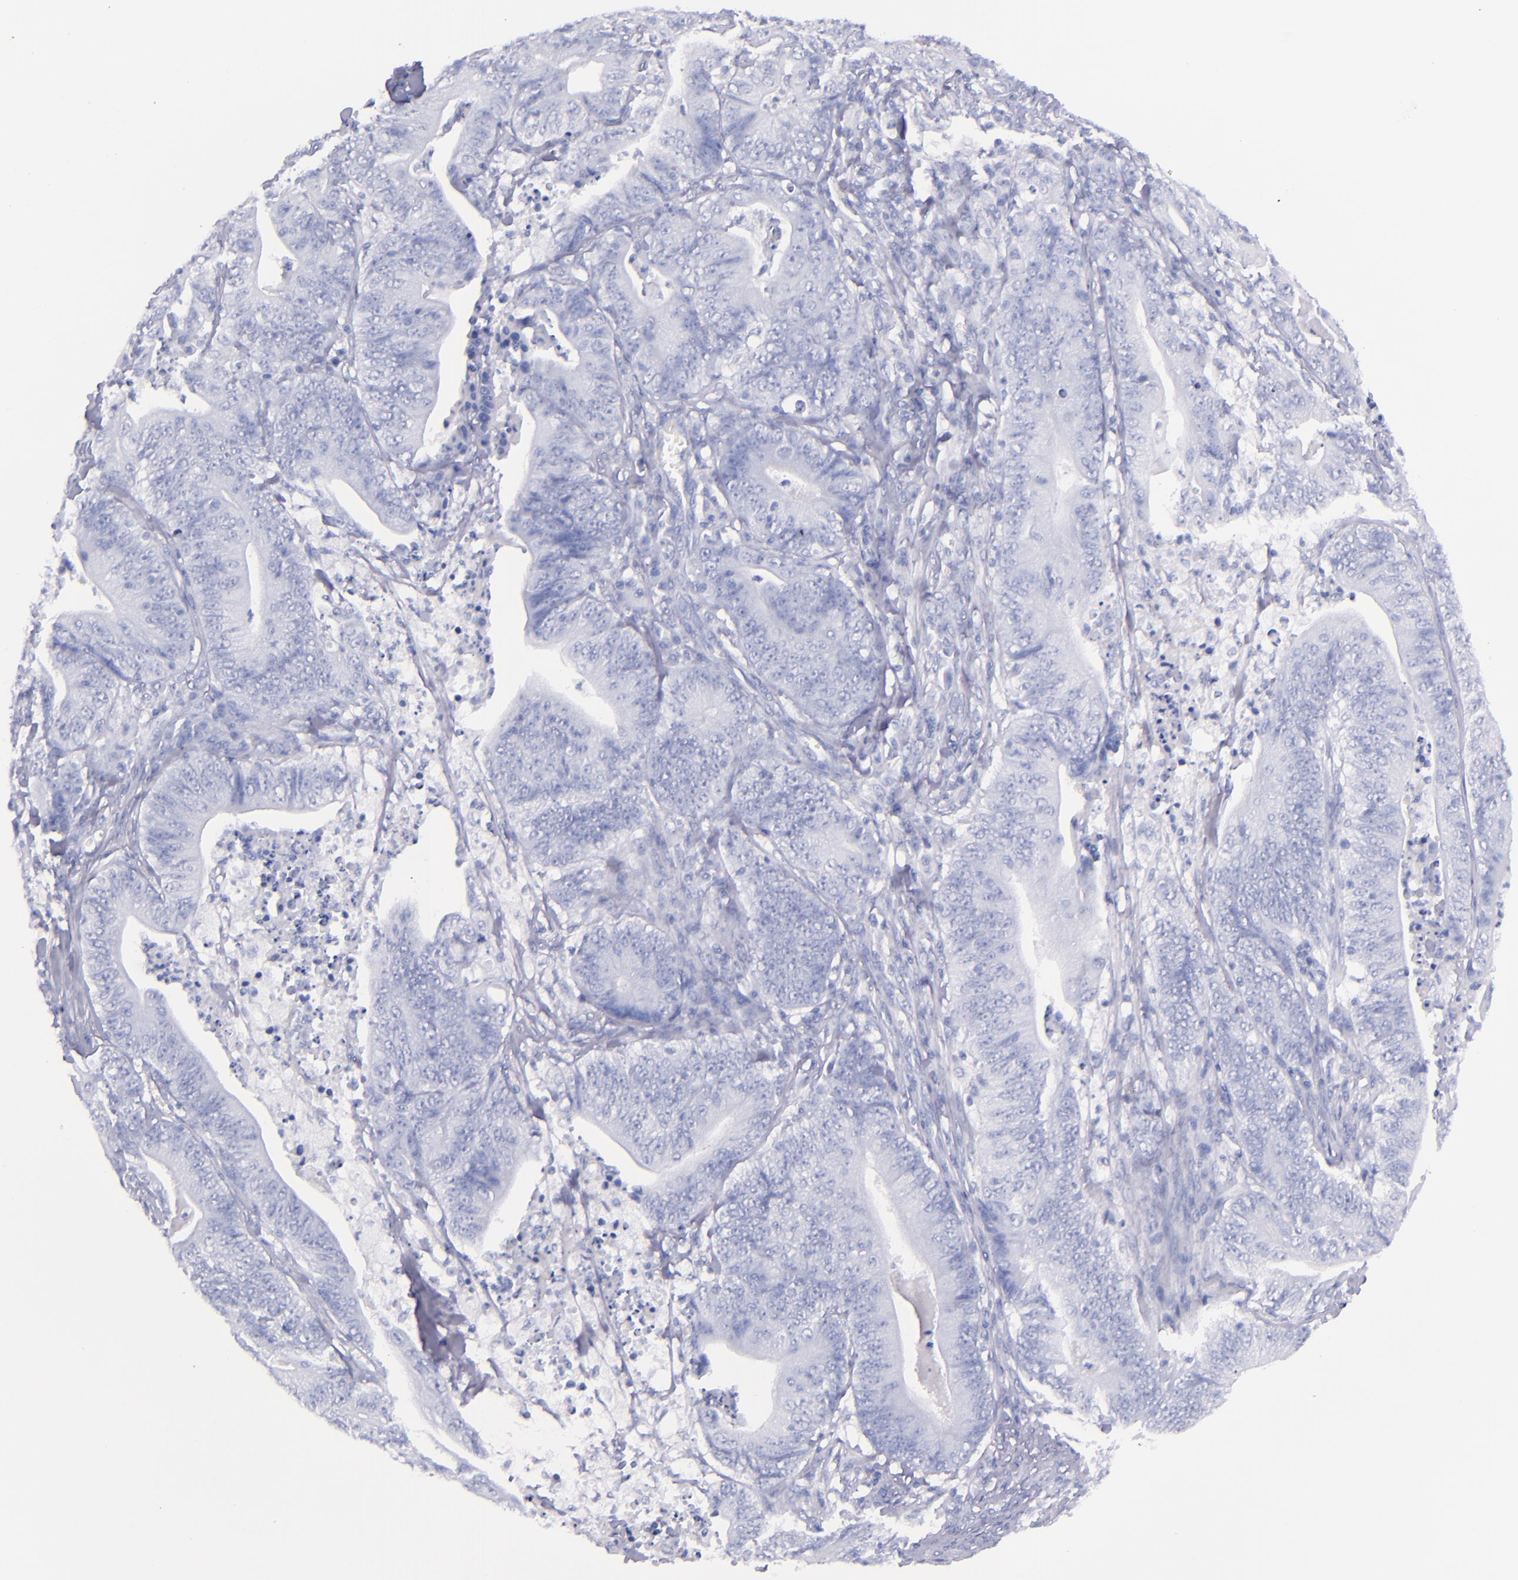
{"staining": {"intensity": "negative", "quantity": "none", "location": "none"}, "tissue": "stomach cancer", "cell_type": "Tumor cells", "image_type": "cancer", "snomed": [{"axis": "morphology", "description": "Adenocarcinoma, NOS"}, {"axis": "topography", "description": "Stomach, lower"}], "caption": "Protein analysis of adenocarcinoma (stomach) exhibits no significant positivity in tumor cells.", "gene": "SFTPB", "patient": {"sex": "female", "age": 86}}